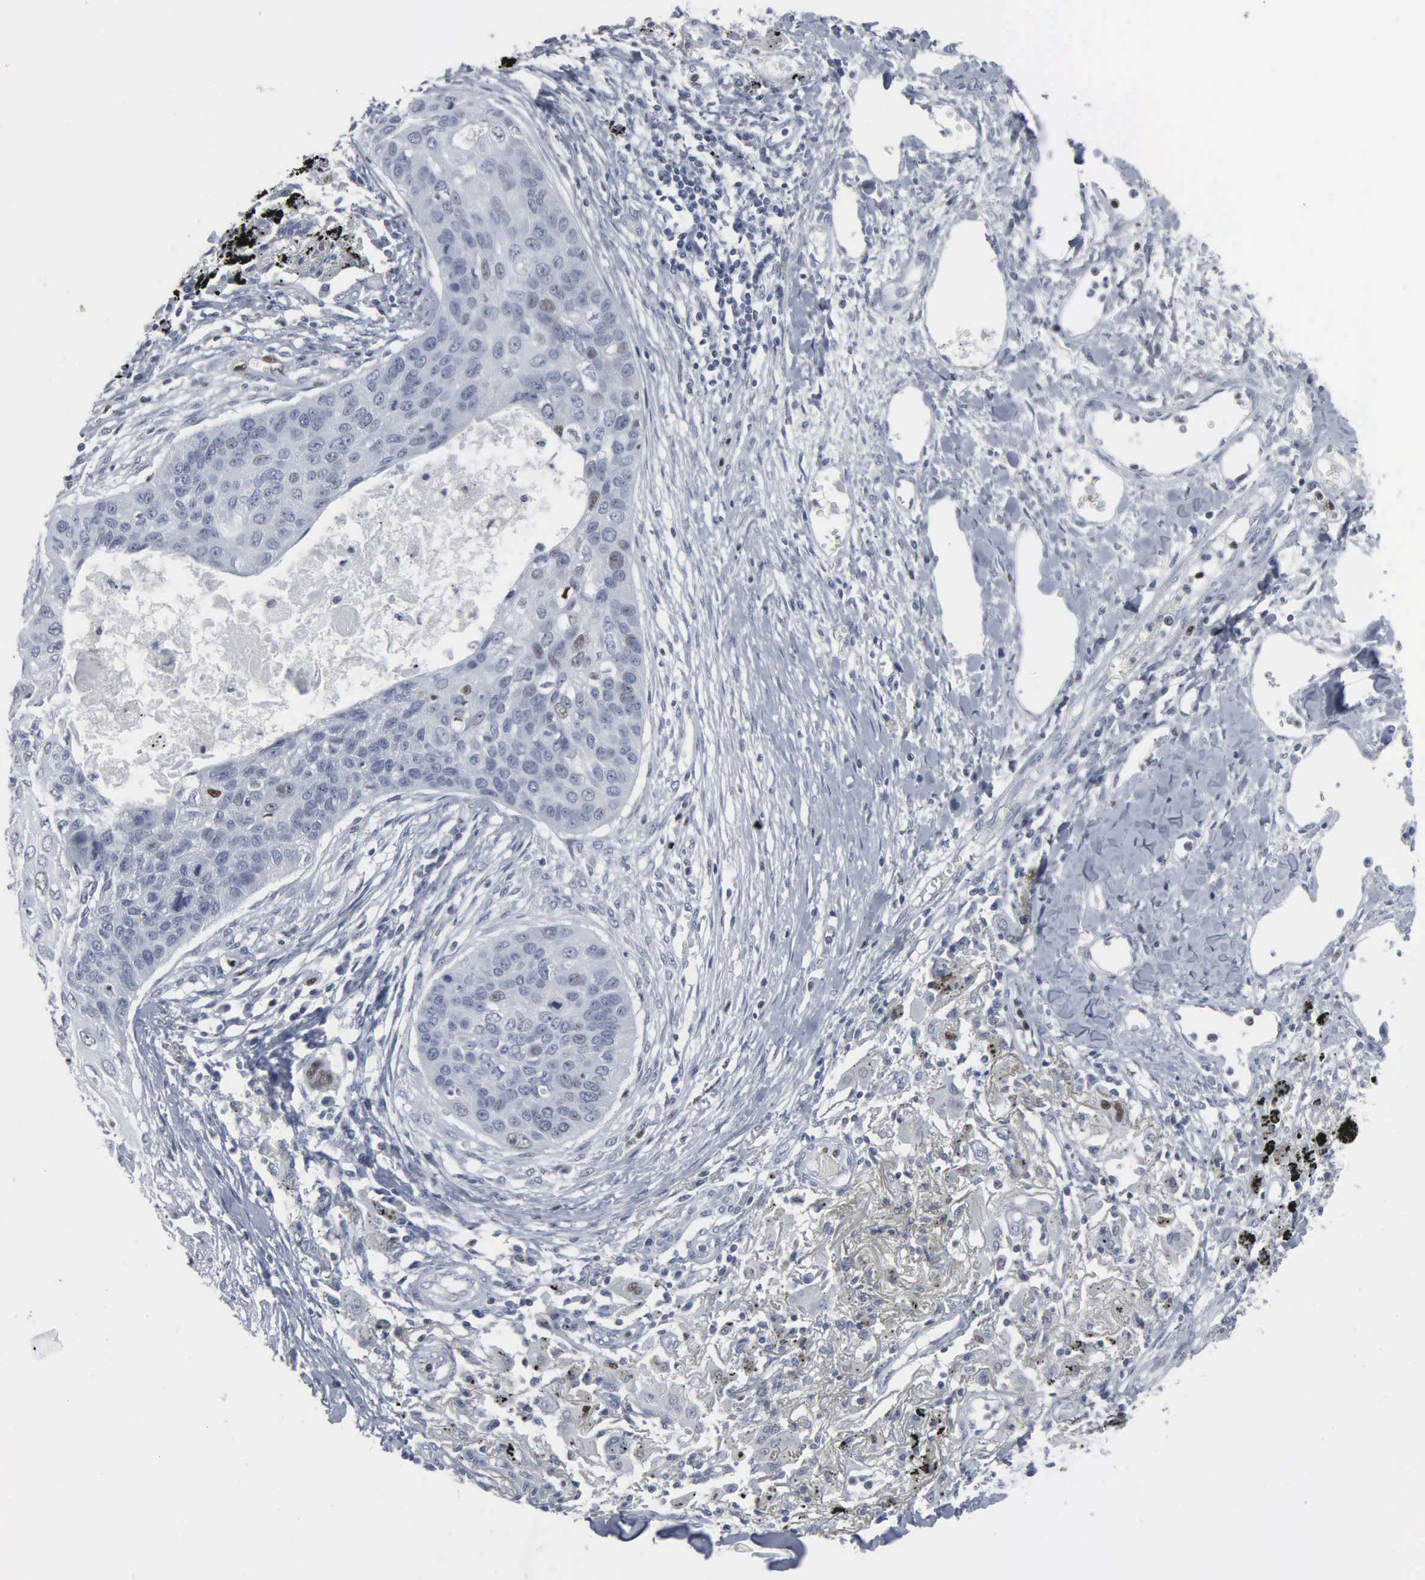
{"staining": {"intensity": "negative", "quantity": "none", "location": "none"}, "tissue": "lung cancer", "cell_type": "Tumor cells", "image_type": "cancer", "snomed": [{"axis": "morphology", "description": "Squamous cell carcinoma, NOS"}, {"axis": "topography", "description": "Lung"}], "caption": "High power microscopy histopathology image of an immunohistochemistry photomicrograph of lung squamous cell carcinoma, revealing no significant expression in tumor cells.", "gene": "CCND3", "patient": {"sex": "male", "age": 71}}